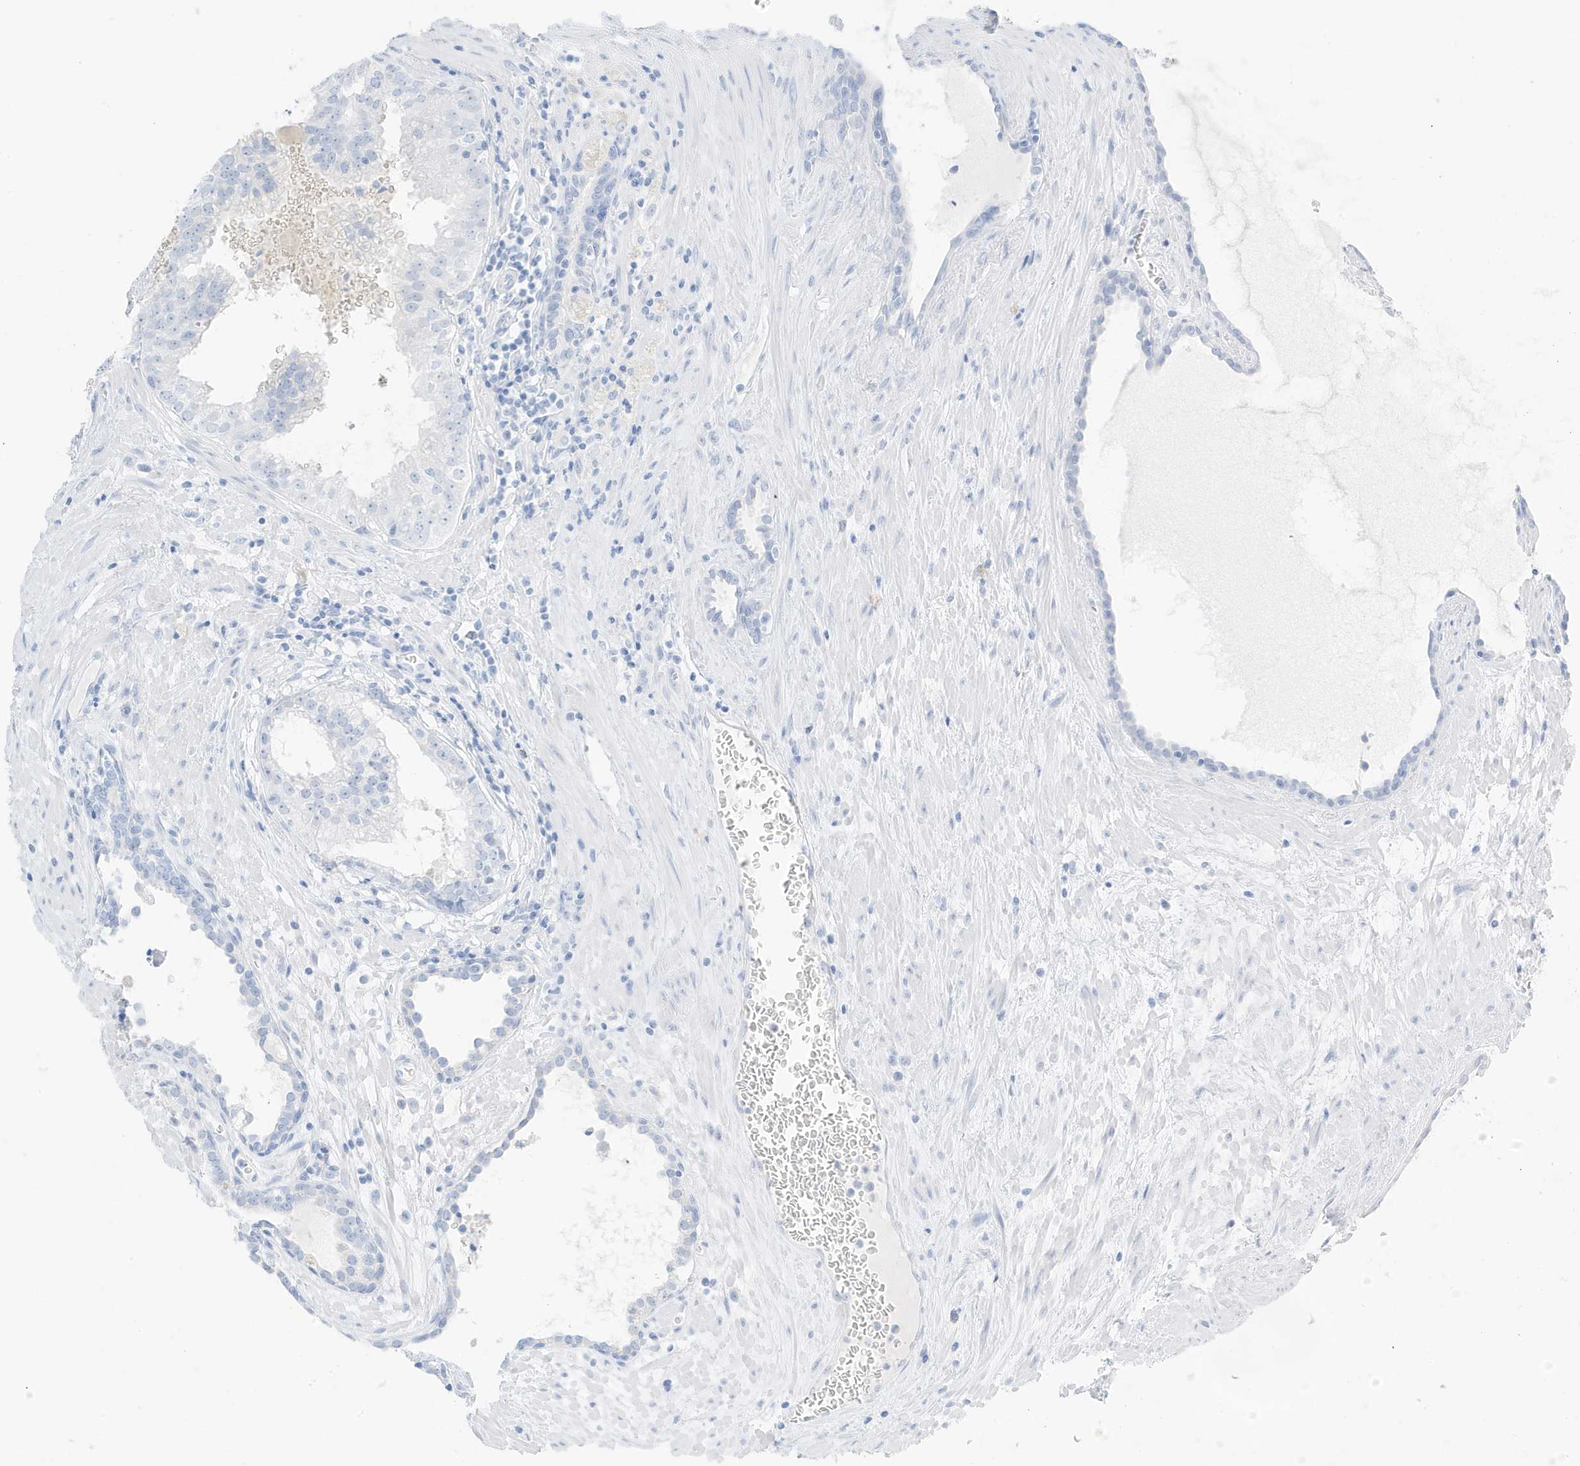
{"staining": {"intensity": "negative", "quantity": "none", "location": "none"}, "tissue": "prostate cancer", "cell_type": "Tumor cells", "image_type": "cancer", "snomed": [{"axis": "morphology", "description": "Adenocarcinoma, High grade"}, {"axis": "topography", "description": "Prostate"}], "caption": "Human prostate high-grade adenocarcinoma stained for a protein using immunohistochemistry demonstrates no positivity in tumor cells.", "gene": "SLC22A13", "patient": {"sex": "male", "age": 68}}